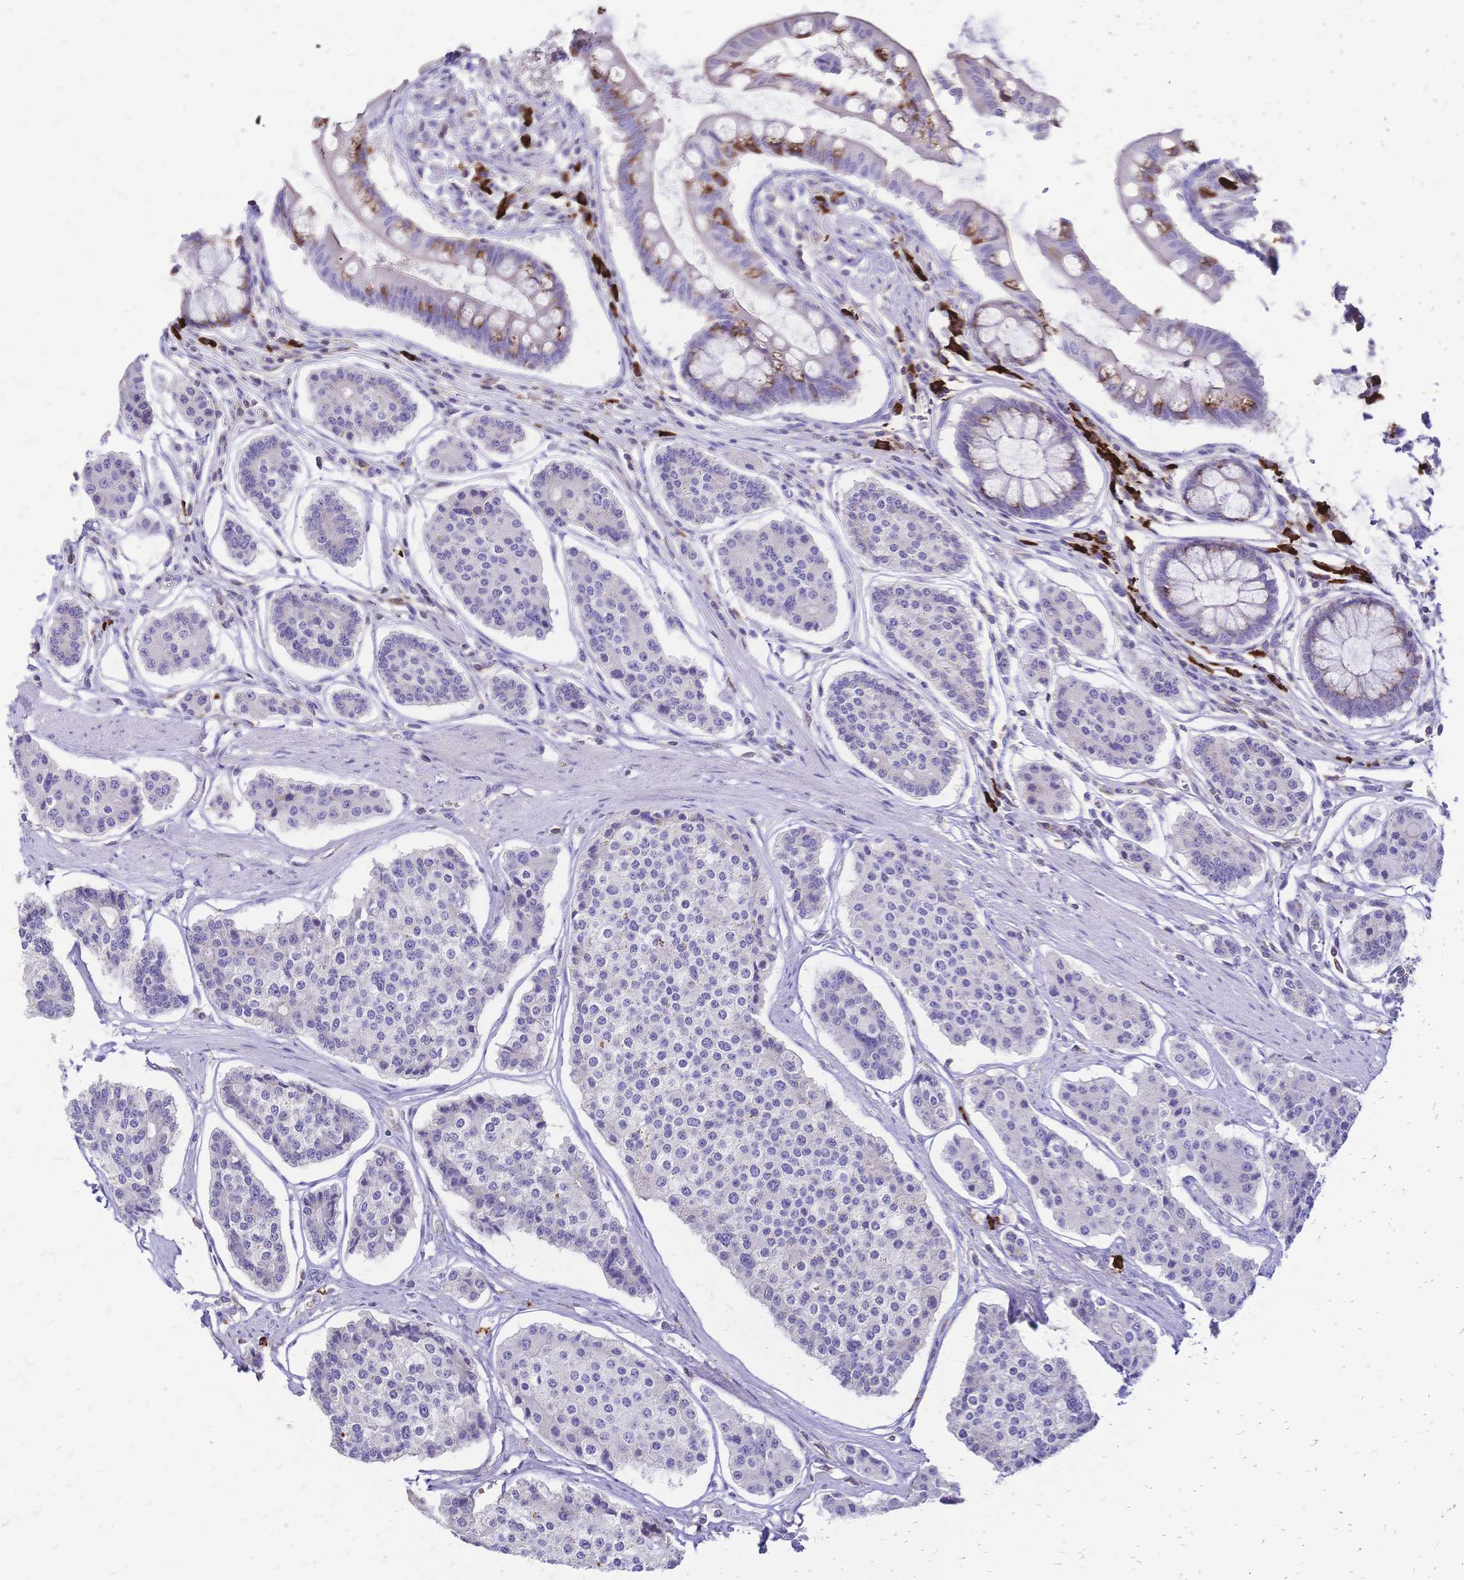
{"staining": {"intensity": "negative", "quantity": "none", "location": "none"}, "tissue": "carcinoid", "cell_type": "Tumor cells", "image_type": "cancer", "snomed": [{"axis": "morphology", "description": "Carcinoid, malignant, NOS"}, {"axis": "topography", "description": "Small intestine"}], "caption": "Immunohistochemistry of carcinoid (malignant) exhibits no positivity in tumor cells.", "gene": "IL2RA", "patient": {"sex": "female", "age": 65}}